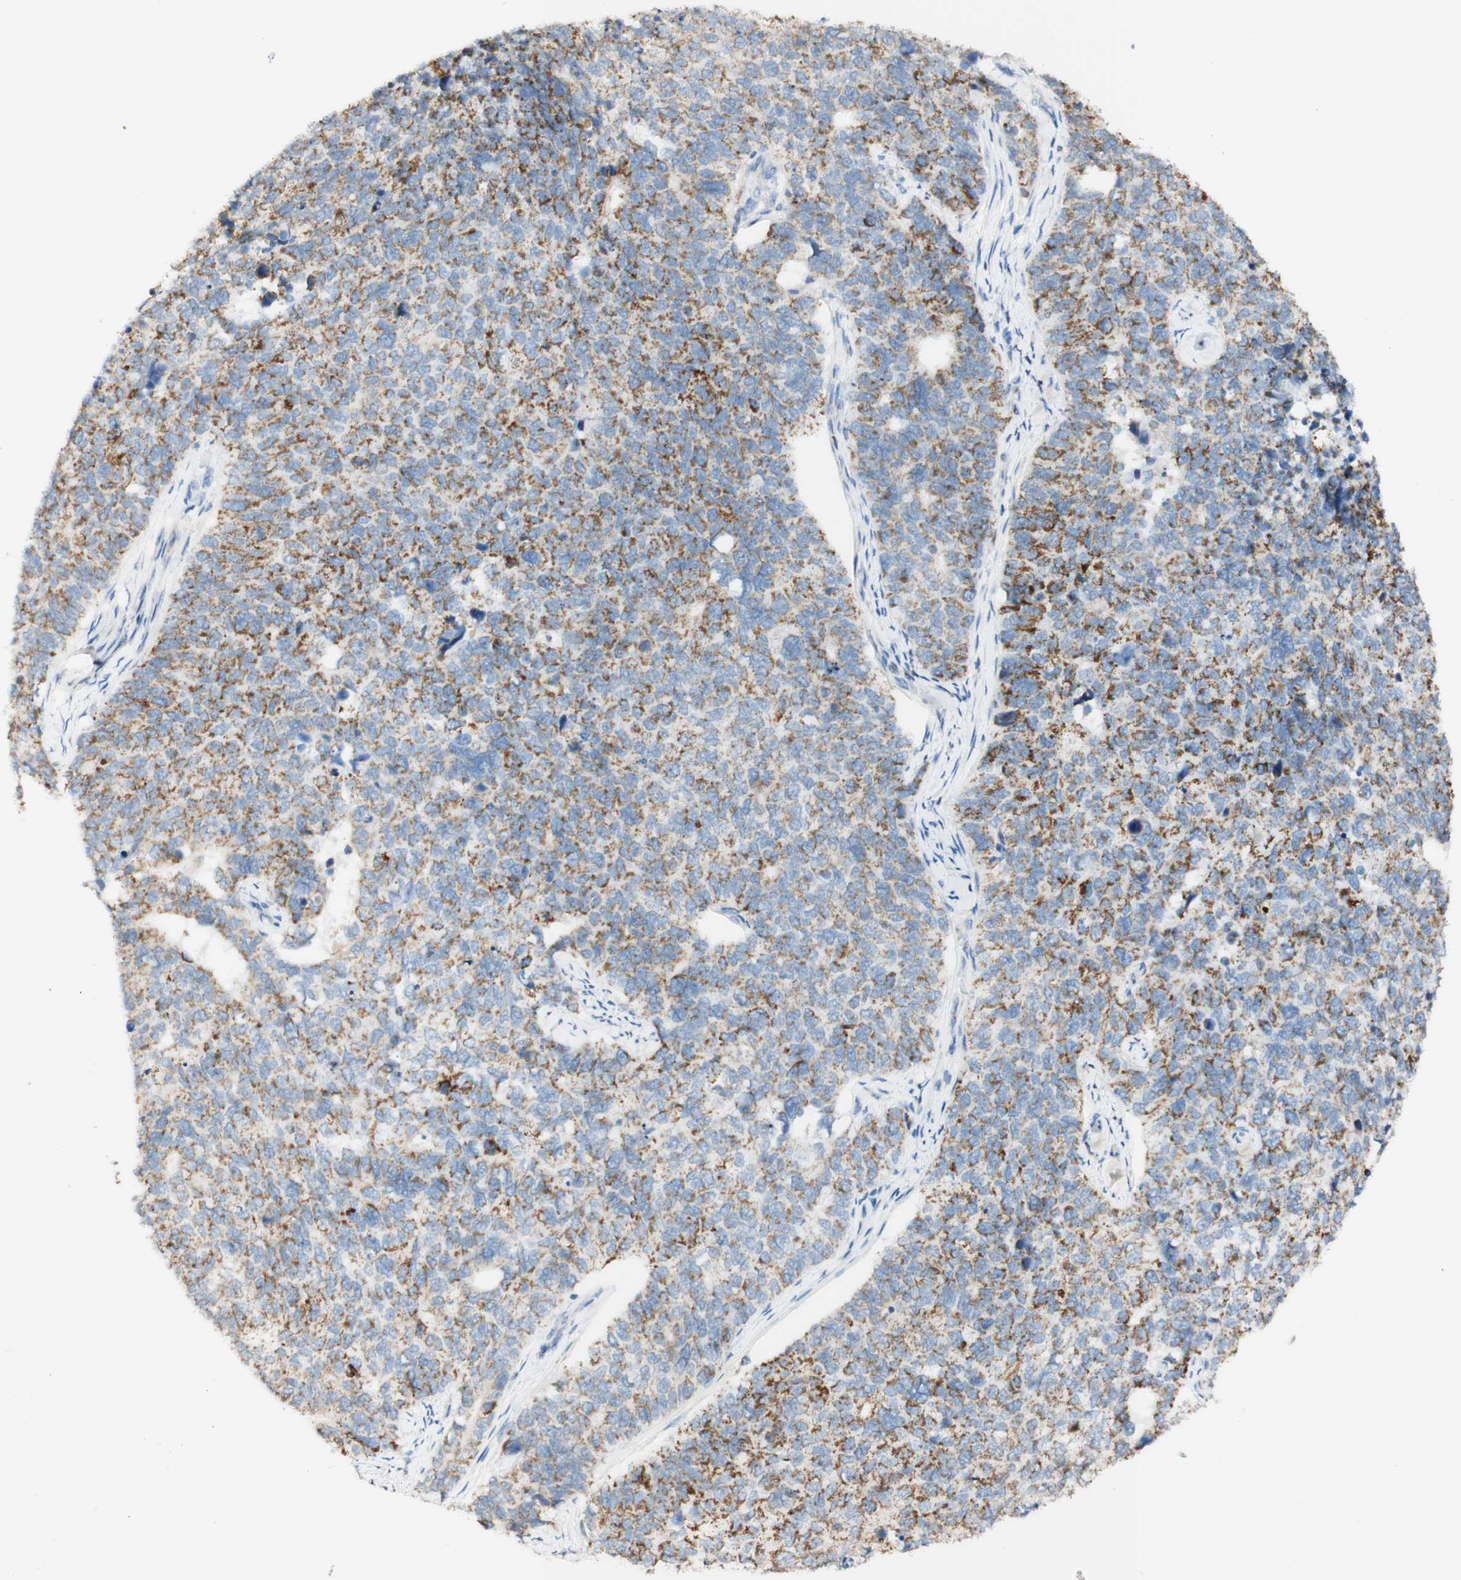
{"staining": {"intensity": "moderate", "quantity": "25%-75%", "location": "cytoplasmic/membranous"}, "tissue": "cervical cancer", "cell_type": "Tumor cells", "image_type": "cancer", "snomed": [{"axis": "morphology", "description": "Squamous cell carcinoma, NOS"}, {"axis": "topography", "description": "Cervix"}], "caption": "The micrograph demonstrates staining of cervical cancer, revealing moderate cytoplasmic/membranous protein positivity (brown color) within tumor cells.", "gene": "OXCT1", "patient": {"sex": "female", "age": 63}}